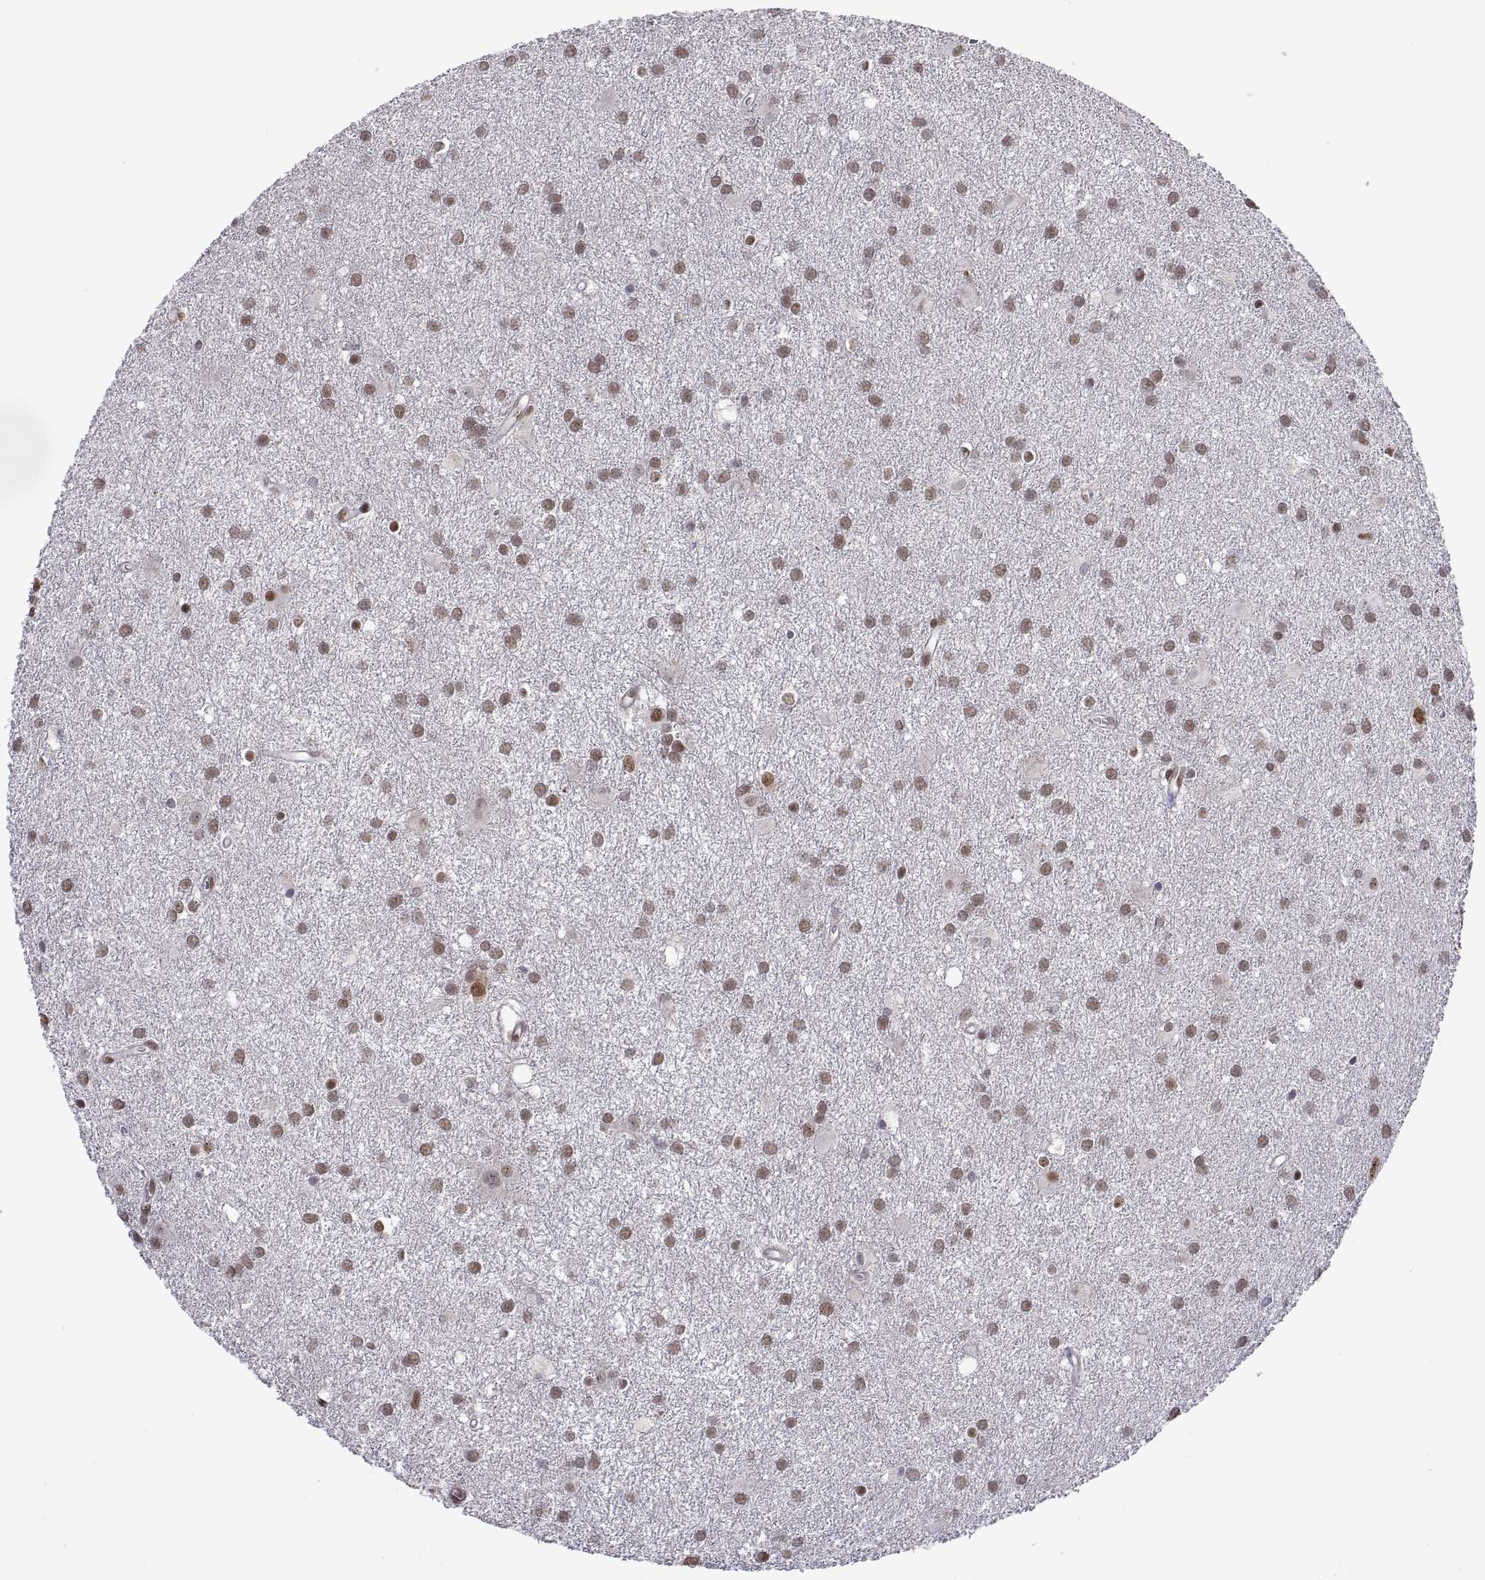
{"staining": {"intensity": "weak", "quantity": ">75%", "location": "nuclear"}, "tissue": "glioma", "cell_type": "Tumor cells", "image_type": "cancer", "snomed": [{"axis": "morphology", "description": "Glioma, malignant, Low grade"}, {"axis": "topography", "description": "Brain"}], "caption": "Approximately >75% of tumor cells in malignant glioma (low-grade) demonstrate weak nuclear protein expression as visualized by brown immunohistochemical staining.", "gene": "NR4A1", "patient": {"sex": "male", "age": 58}}